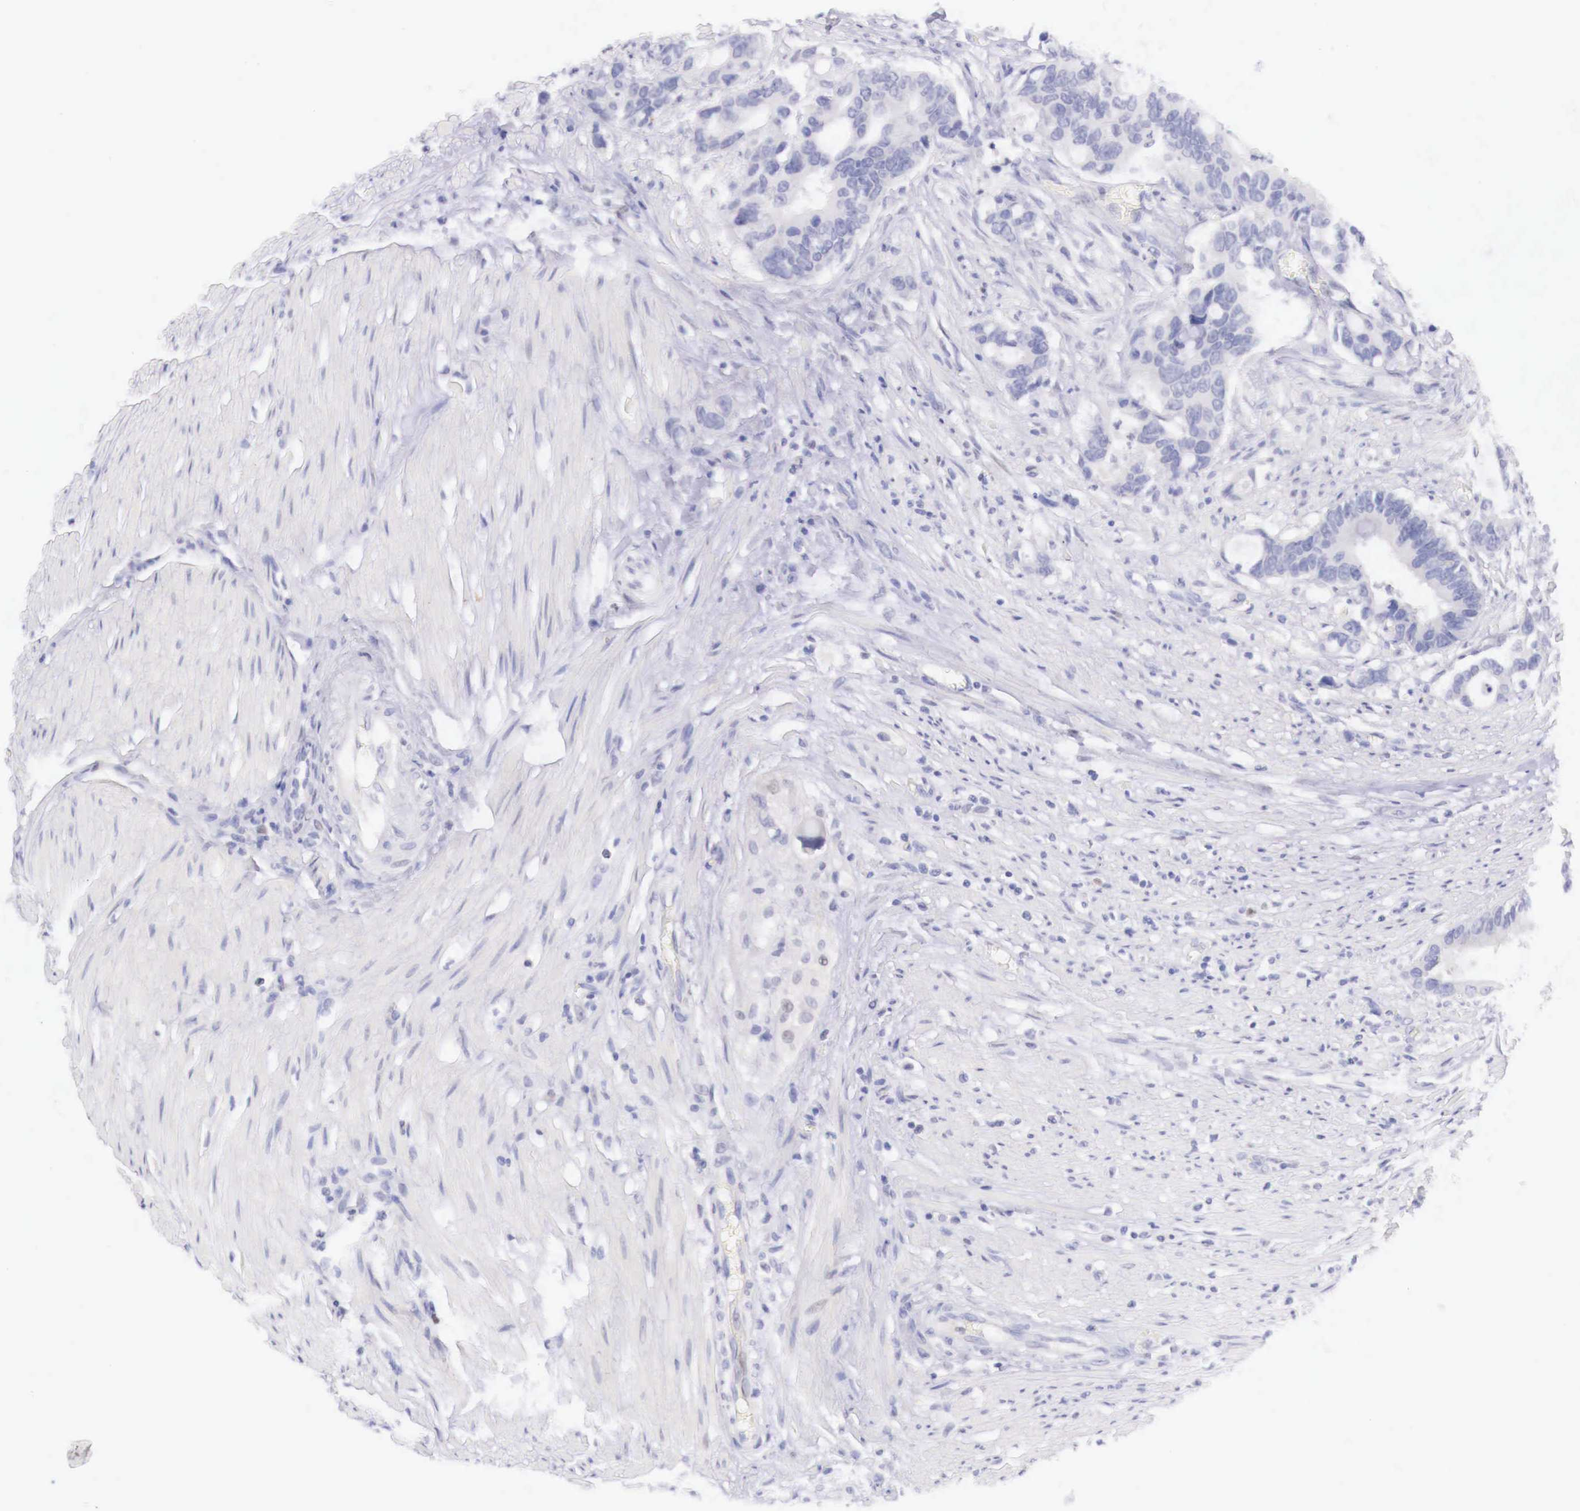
{"staining": {"intensity": "negative", "quantity": "none", "location": "none"}, "tissue": "colorectal cancer", "cell_type": "Tumor cells", "image_type": "cancer", "snomed": [{"axis": "morphology", "description": "Adenocarcinoma, NOS"}, {"axis": "topography", "description": "Colon"}], "caption": "This image is of colorectal cancer stained with immunohistochemistry to label a protein in brown with the nuclei are counter-stained blue. There is no expression in tumor cells.", "gene": "BCL6", "patient": {"sex": "male", "age": 49}}